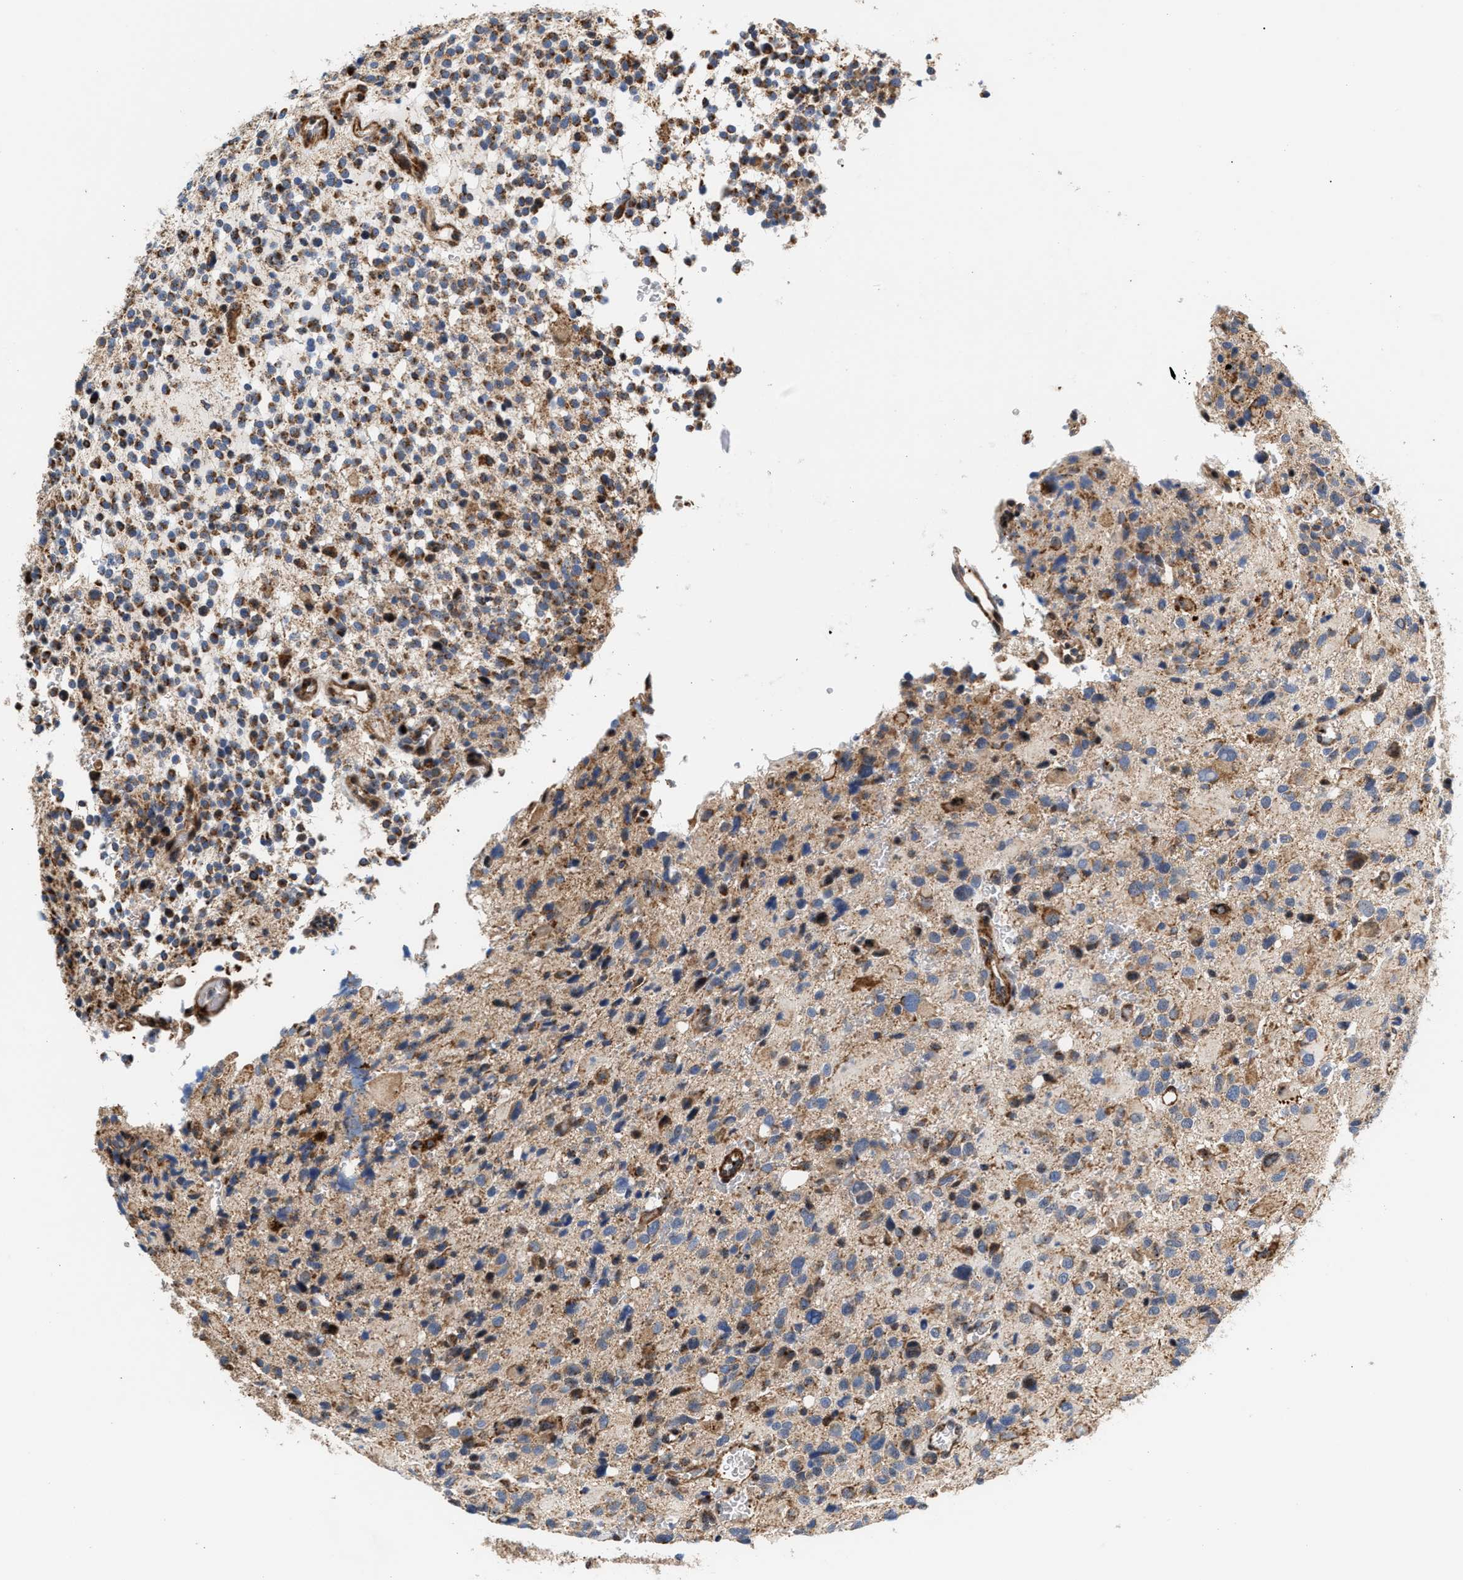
{"staining": {"intensity": "moderate", "quantity": ">75%", "location": "cytoplasmic/membranous"}, "tissue": "glioma", "cell_type": "Tumor cells", "image_type": "cancer", "snomed": [{"axis": "morphology", "description": "Glioma, malignant, High grade"}, {"axis": "topography", "description": "Brain"}], "caption": "Immunohistochemistry micrograph of human malignant high-grade glioma stained for a protein (brown), which shows medium levels of moderate cytoplasmic/membranous positivity in about >75% of tumor cells.", "gene": "SGK1", "patient": {"sex": "male", "age": 48}}